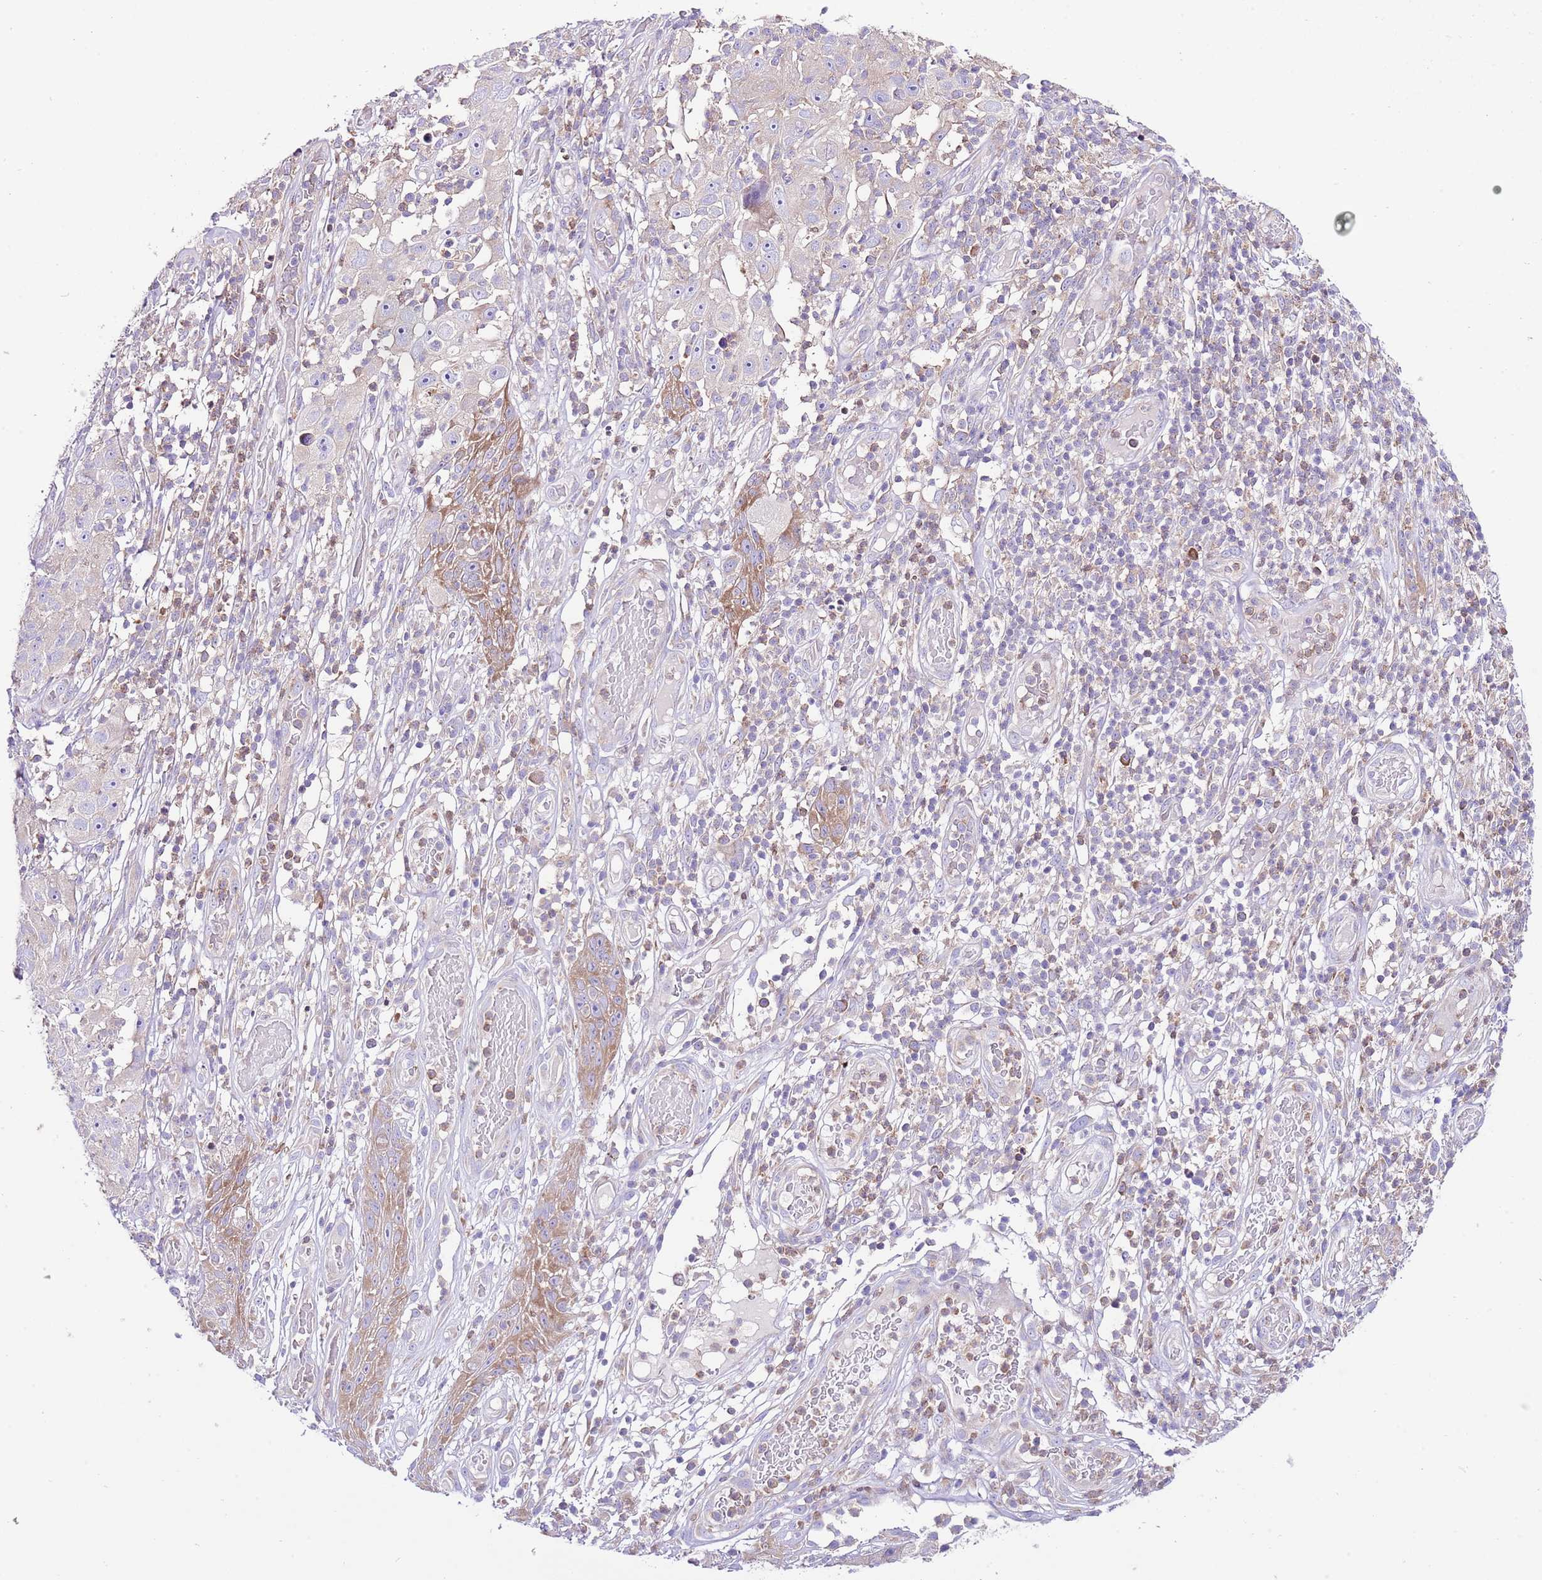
{"staining": {"intensity": "moderate", "quantity": "<25%", "location": "cytoplasmic/membranous"}, "tissue": "skin cancer", "cell_type": "Tumor cells", "image_type": "cancer", "snomed": [{"axis": "morphology", "description": "Squamous cell carcinoma, NOS"}, {"axis": "topography", "description": "Skin"}], "caption": "This photomicrograph shows immunohistochemistry (IHC) staining of human squamous cell carcinoma (skin), with low moderate cytoplasmic/membranous positivity in about <25% of tumor cells.", "gene": "RPS10", "patient": {"sex": "female", "age": 87}}